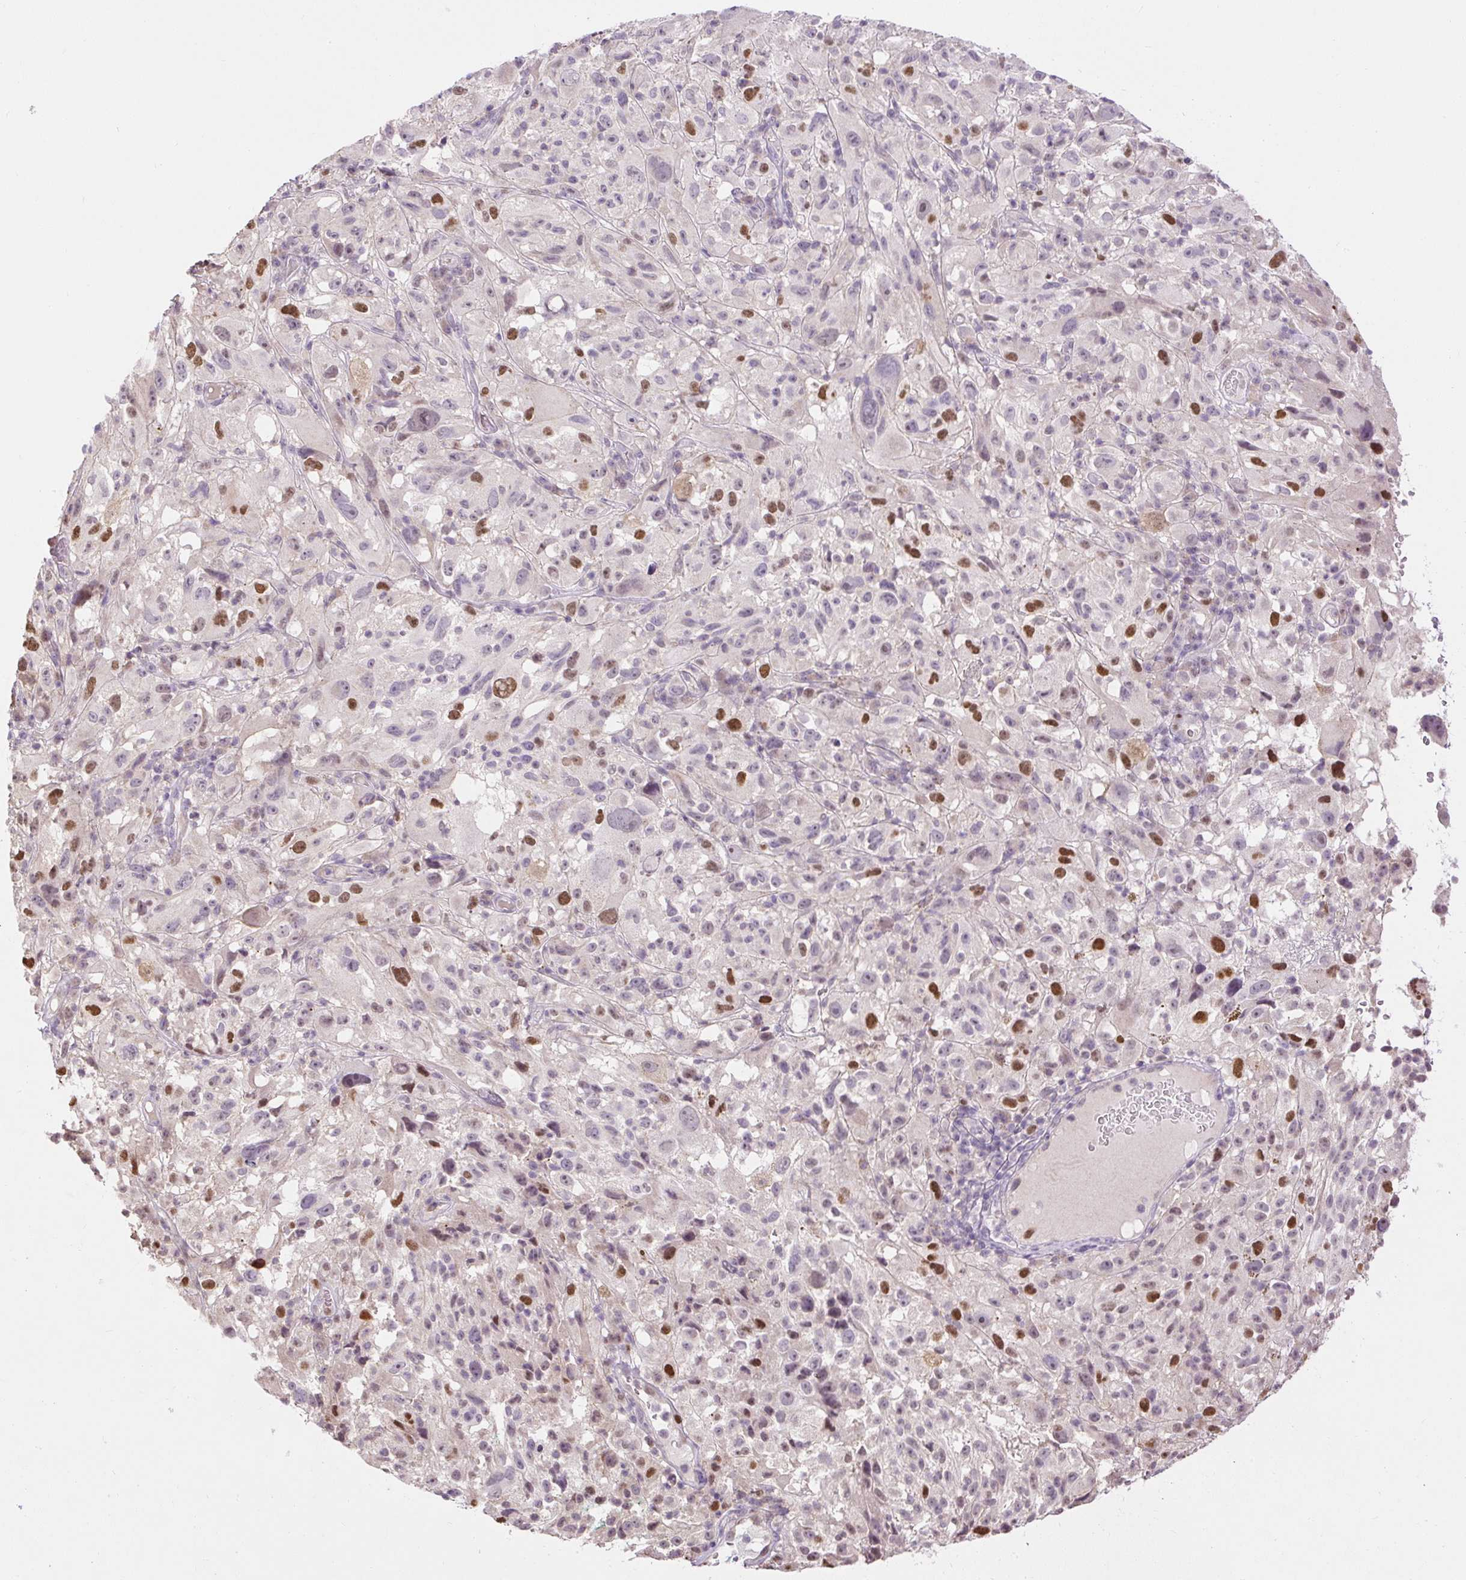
{"staining": {"intensity": "moderate", "quantity": "25%-75%", "location": "nuclear"}, "tissue": "melanoma", "cell_type": "Tumor cells", "image_type": "cancer", "snomed": [{"axis": "morphology", "description": "Malignant melanoma, NOS"}, {"axis": "topography", "description": "Skin"}], "caption": "Protein expression analysis of melanoma displays moderate nuclear positivity in about 25%-75% of tumor cells.", "gene": "RACGAP1", "patient": {"sex": "female", "age": 71}}